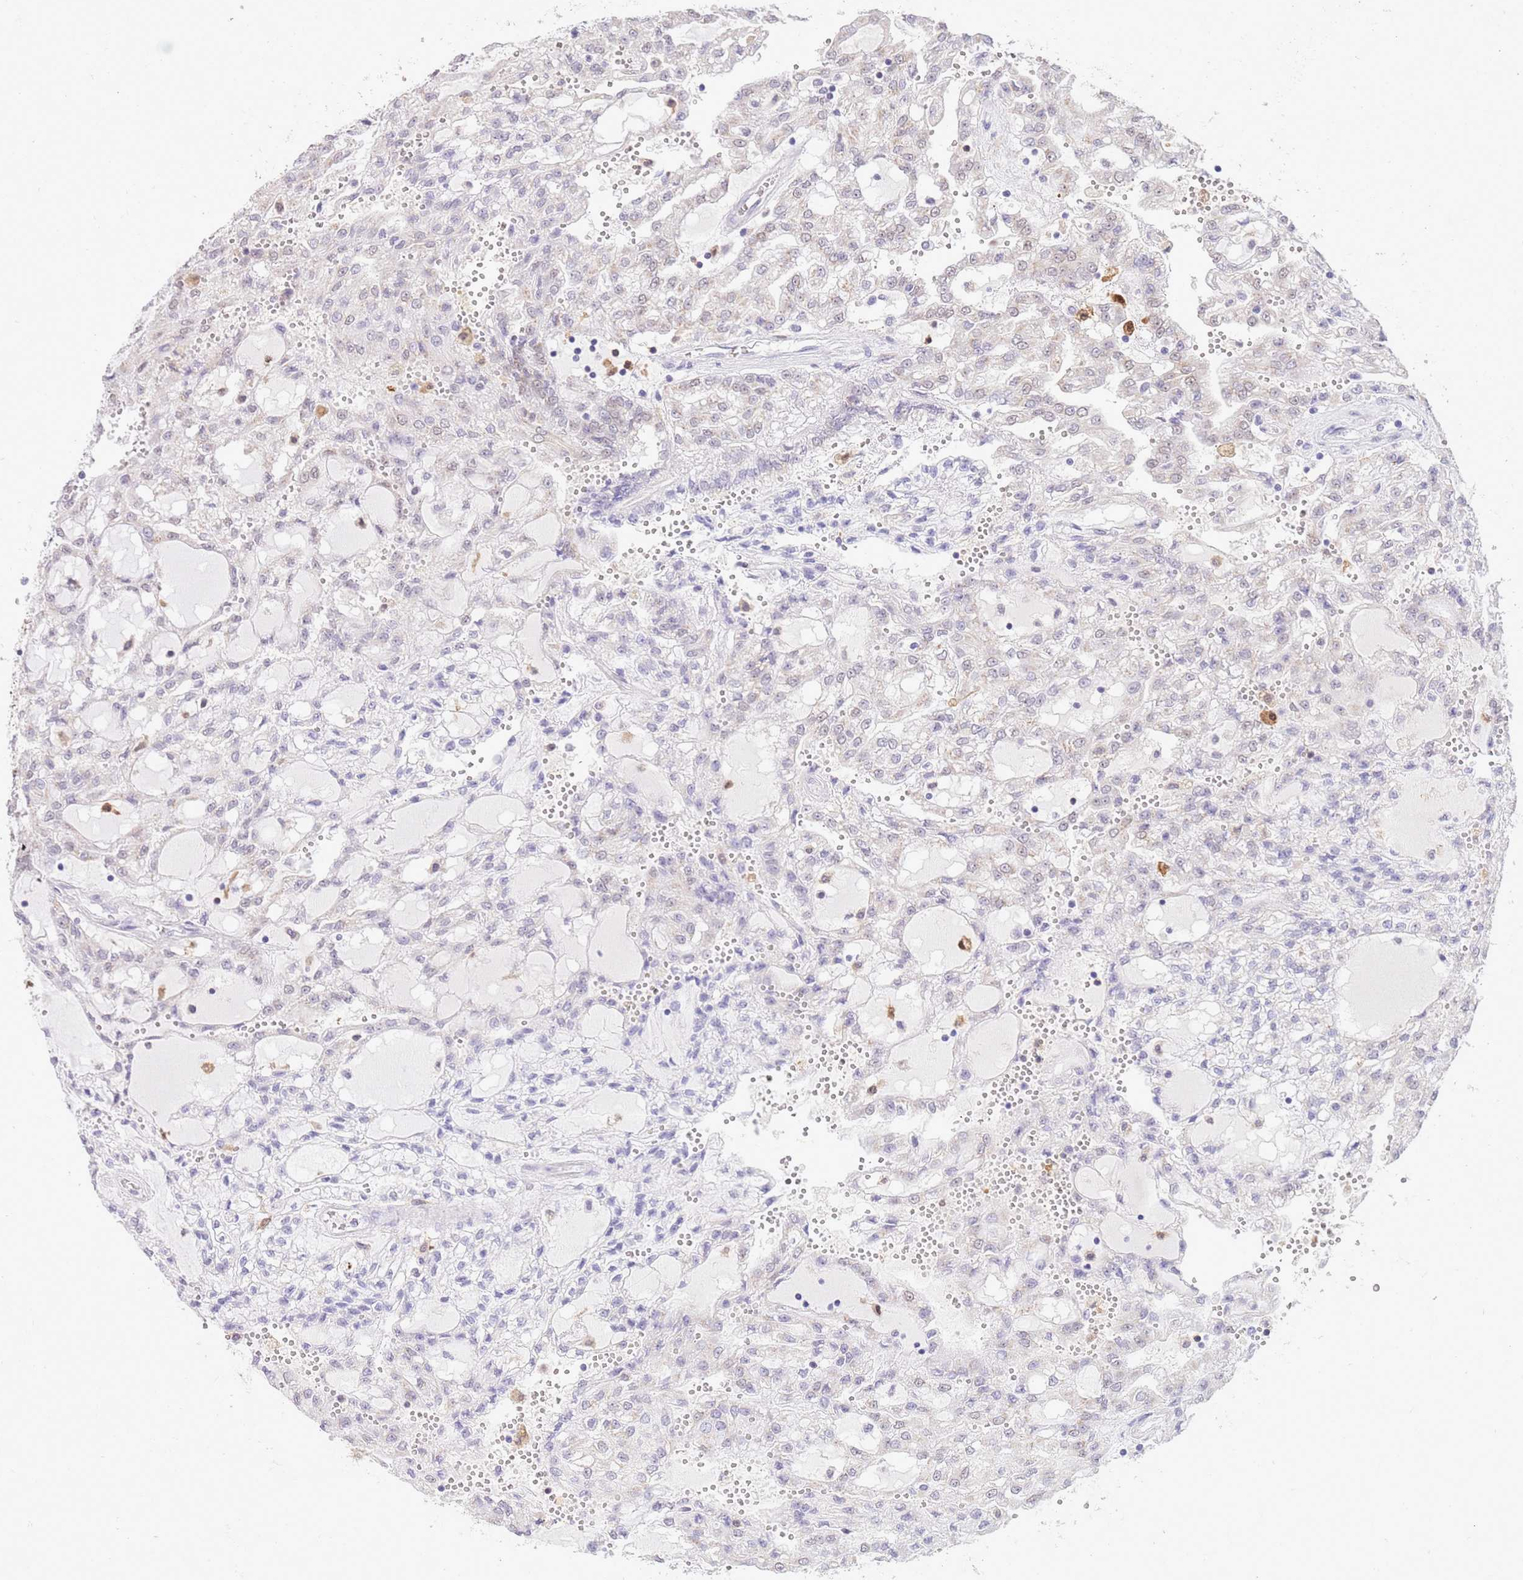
{"staining": {"intensity": "negative", "quantity": "none", "location": "none"}, "tissue": "renal cancer", "cell_type": "Tumor cells", "image_type": "cancer", "snomed": [{"axis": "morphology", "description": "Adenocarcinoma, NOS"}, {"axis": "topography", "description": "Kidney"}], "caption": "Tumor cells show no significant protein expression in renal adenocarcinoma.", "gene": "TRIM32", "patient": {"sex": "male", "age": 63}}